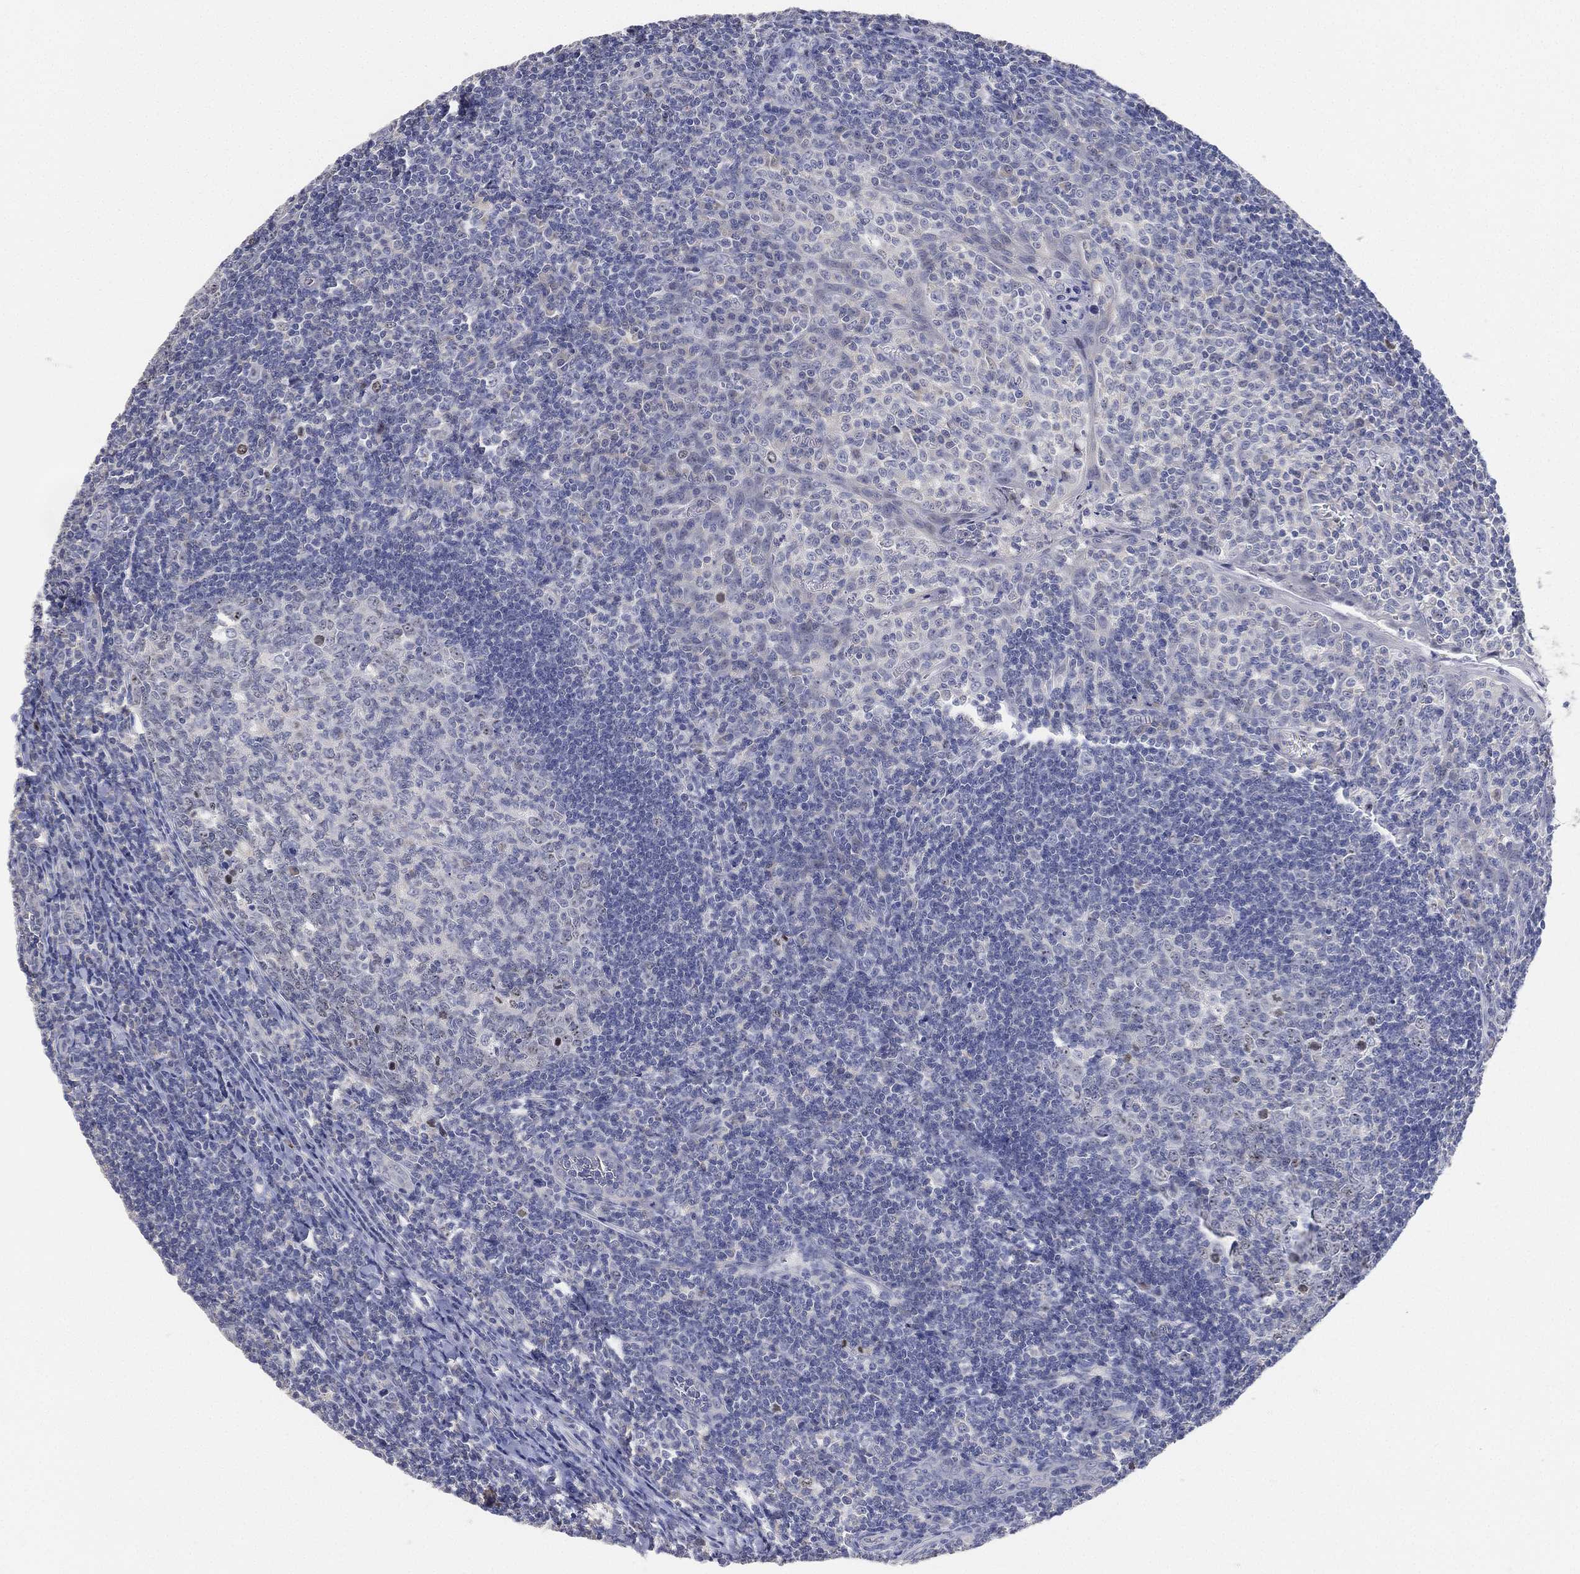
{"staining": {"intensity": "negative", "quantity": "none", "location": "none"}, "tissue": "tonsil", "cell_type": "Germinal center cells", "image_type": "normal", "snomed": [{"axis": "morphology", "description": "Normal tissue, NOS"}, {"axis": "topography", "description": "Tonsil"}], "caption": "The histopathology image displays no staining of germinal center cells in unremarkable tonsil.", "gene": "FAM187B", "patient": {"sex": "male", "age": 20}}